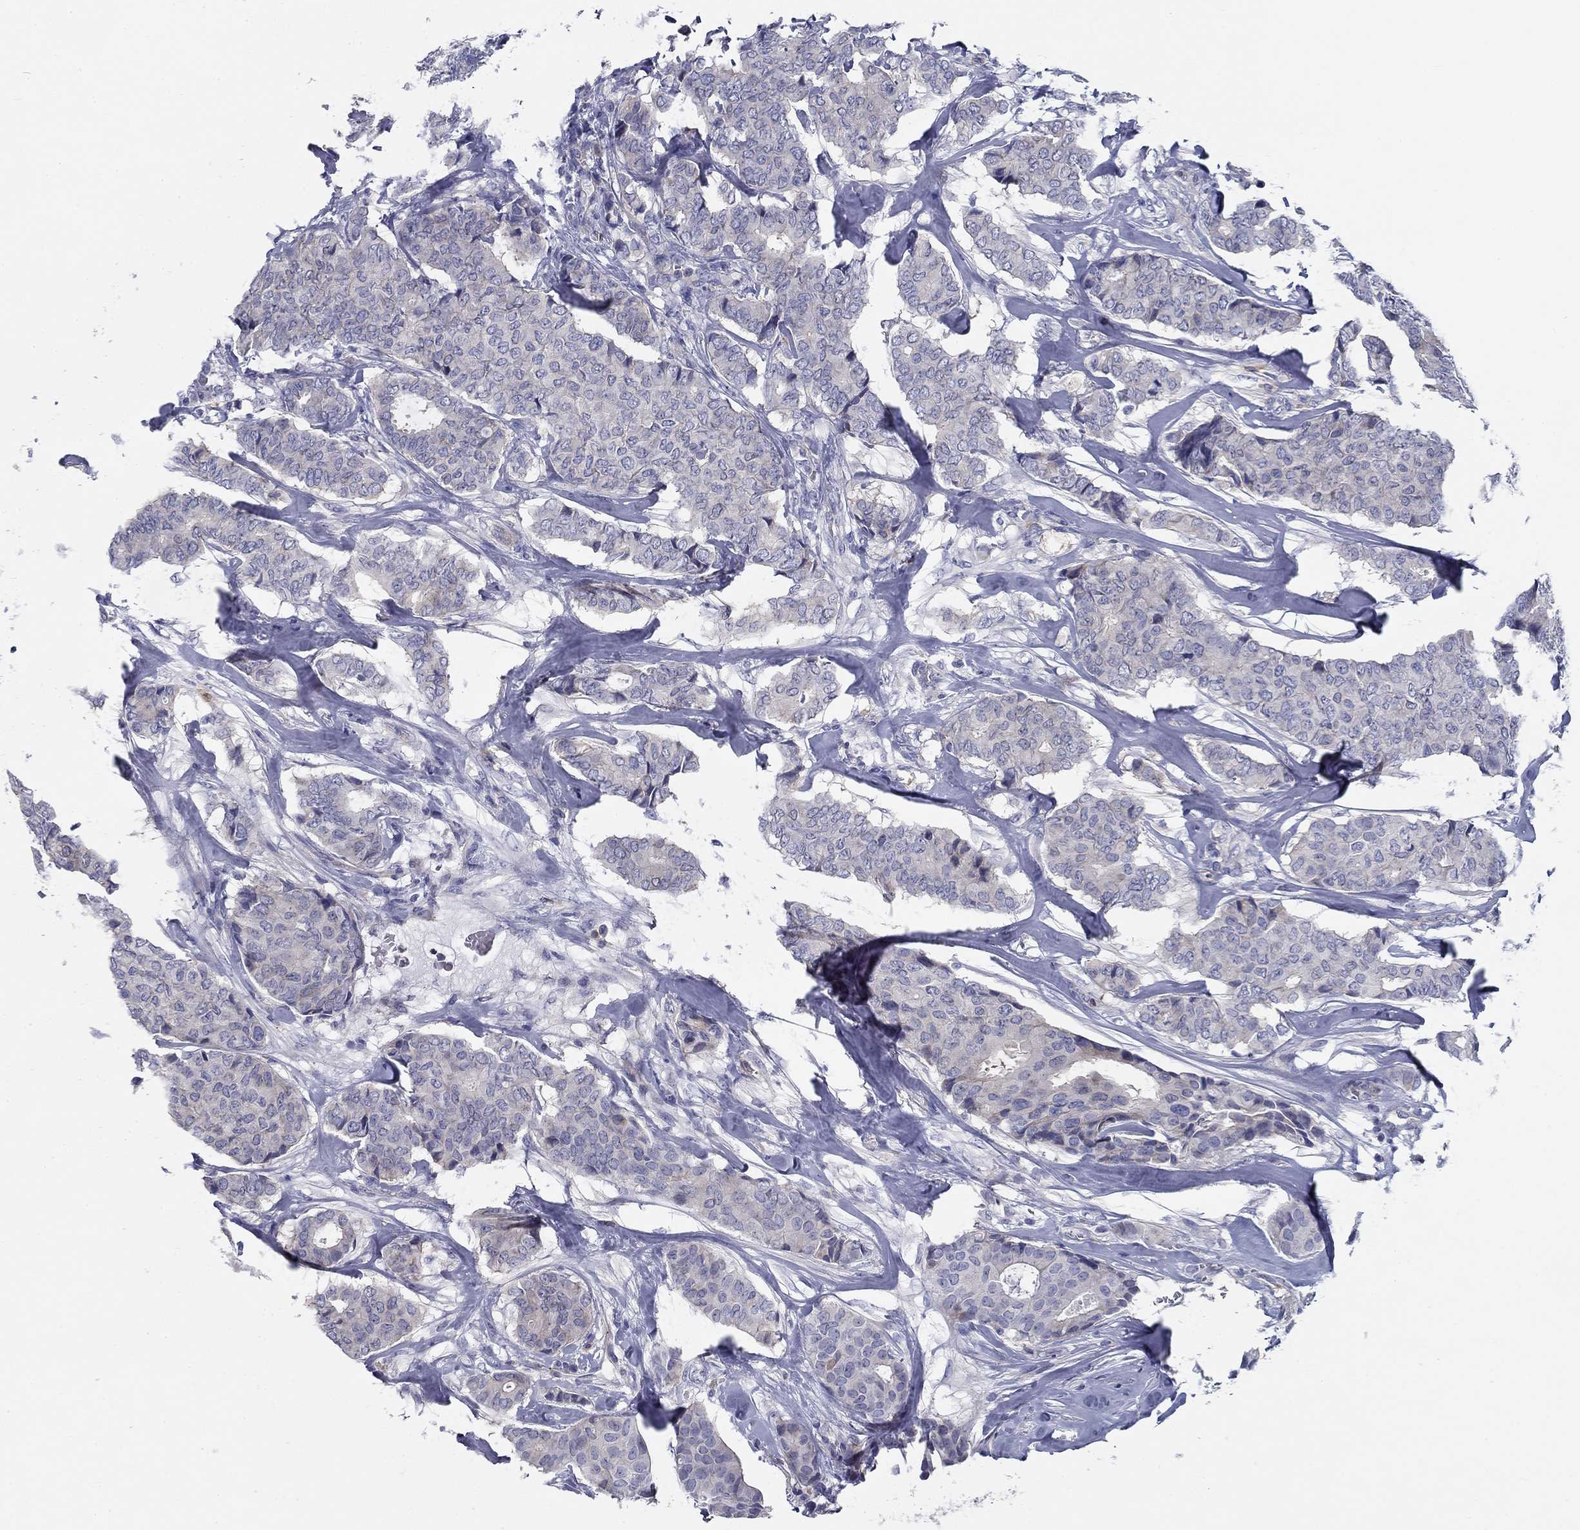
{"staining": {"intensity": "negative", "quantity": "none", "location": "none"}, "tissue": "breast cancer", "cell_type": "Tumor cells", "image_type": "cancer", "snomed": [{"axis": "morphology", "description": "Duct carcinoma"}, {"axis": "topography", "description": "Breast"}], "caption": "The immunohistochemistry histopathology image has no significant positivity in tumor cells of breast cancer tissue. Nuclei are stained in blue.", "gene": "SIT1", "patient": {"sex": "female", "age": 75}}